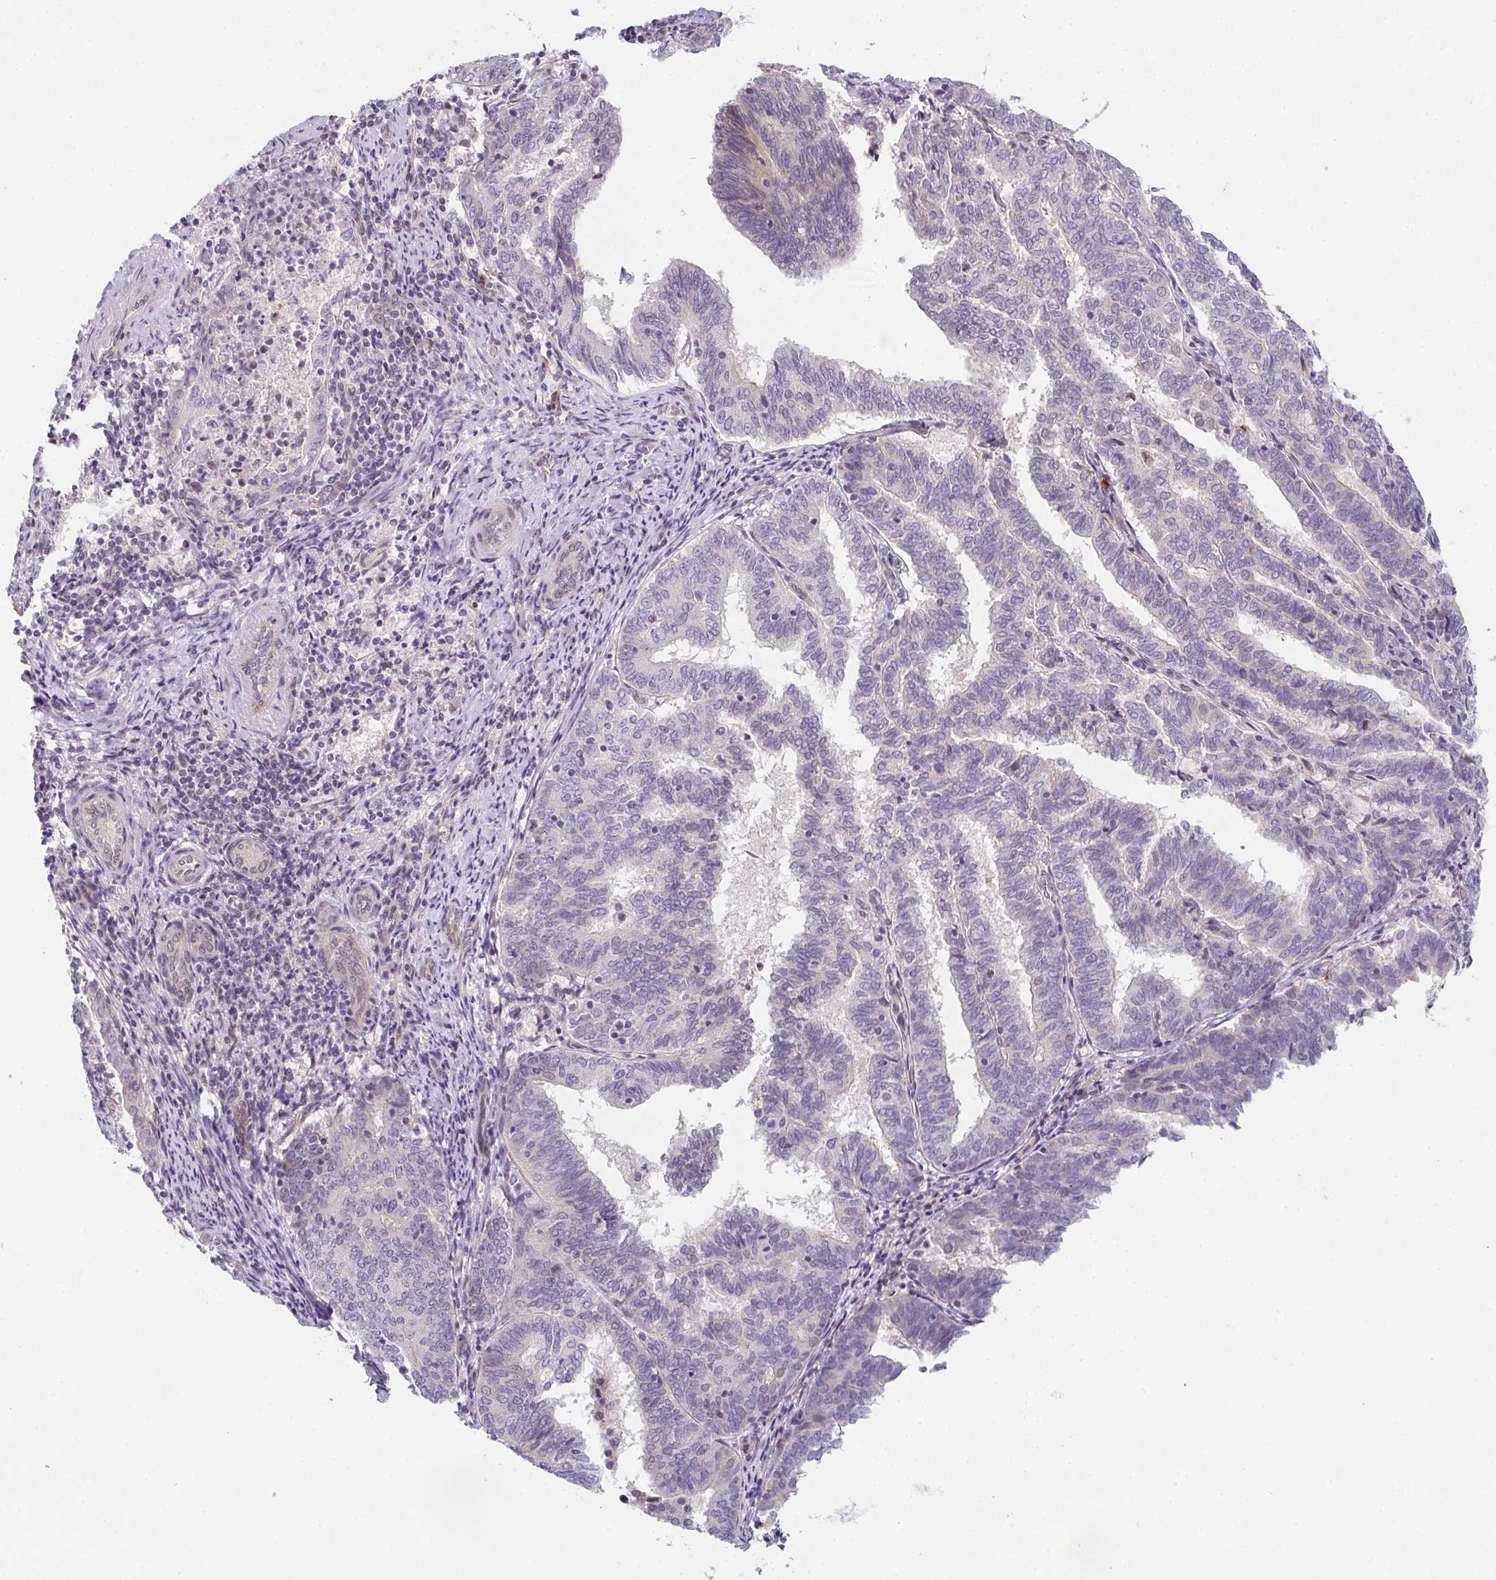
{"staining": {"intensity": "negative", "quantity": "none", "location": "none"}, "tissue": "endometrial cancer", "cell_type": "Tumor cells", "image_type": "cancer", "snomed": [{"axis": "morphology", "description": "Adenocarcinoma, NOS"}, {"axis": "topography", "description": "Endometrium"}], "caption": "Tumor cells are negative for brown protein staining in endometrial cancer. (DAB immunohistochemistry visualized using brightfield microscopy, high magnification).", "gene": "TNFRSF10A", "patient": {"sex": "female", "age": 80}}